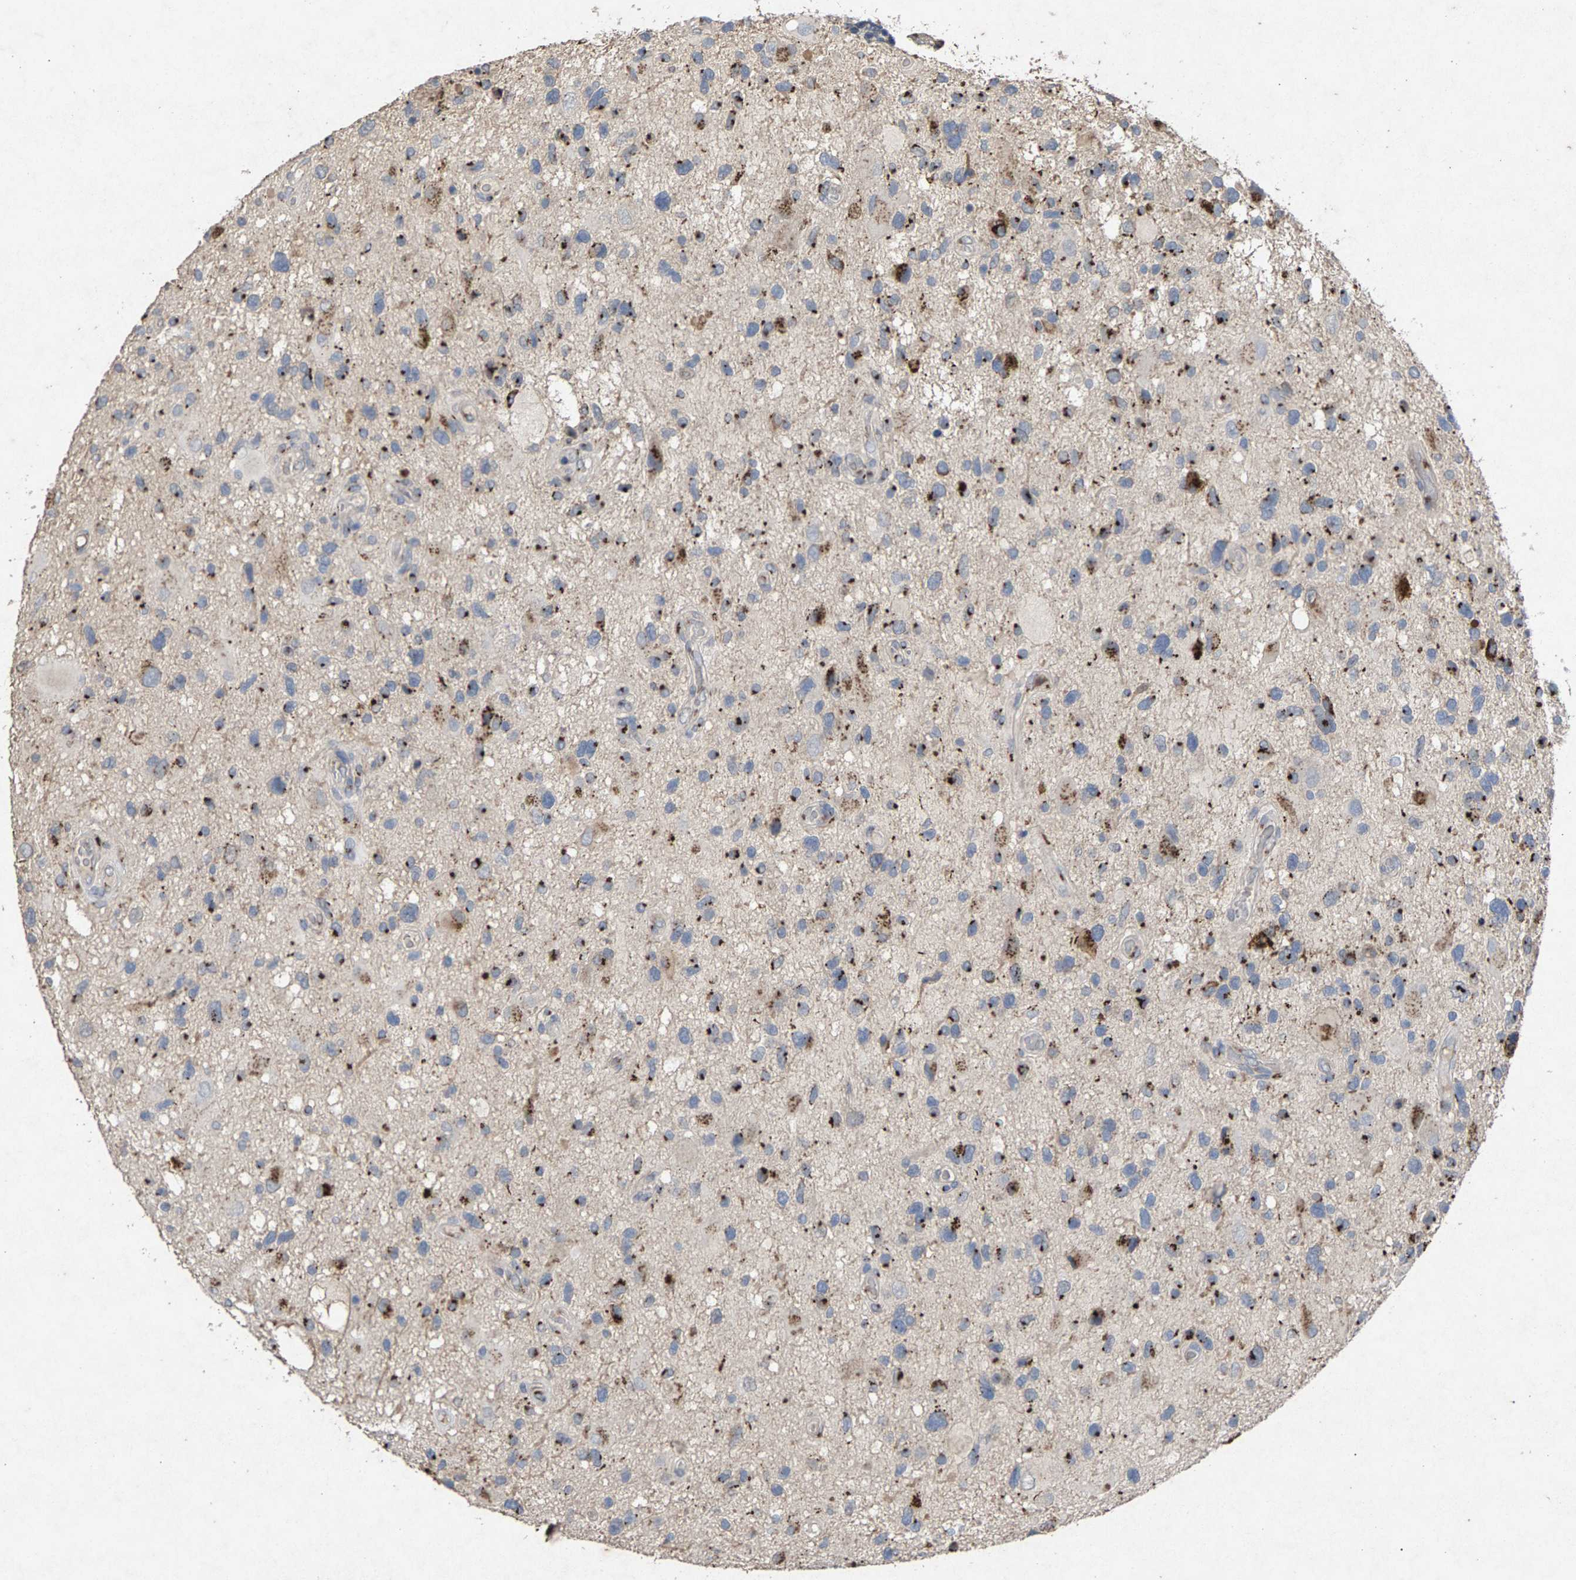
{"staining": {"intensity": "strong", "quantity": ">75%", "location": "cytoplasmic/membranous"}, "tissue": "glioma", "cell_type": "Tumor cells", "image_type": "cancer", "snomed": [{"axis": "morphology", "description": "Glioma, malignant, High grade"}, {"axis": "topography", "description": "Brain"}], "caption": "Glioma stained with a protein marker reveals strong staining in tumor cells.", "gene": "MAN2A1", "patient": {"sex": "male", "age": 33}}